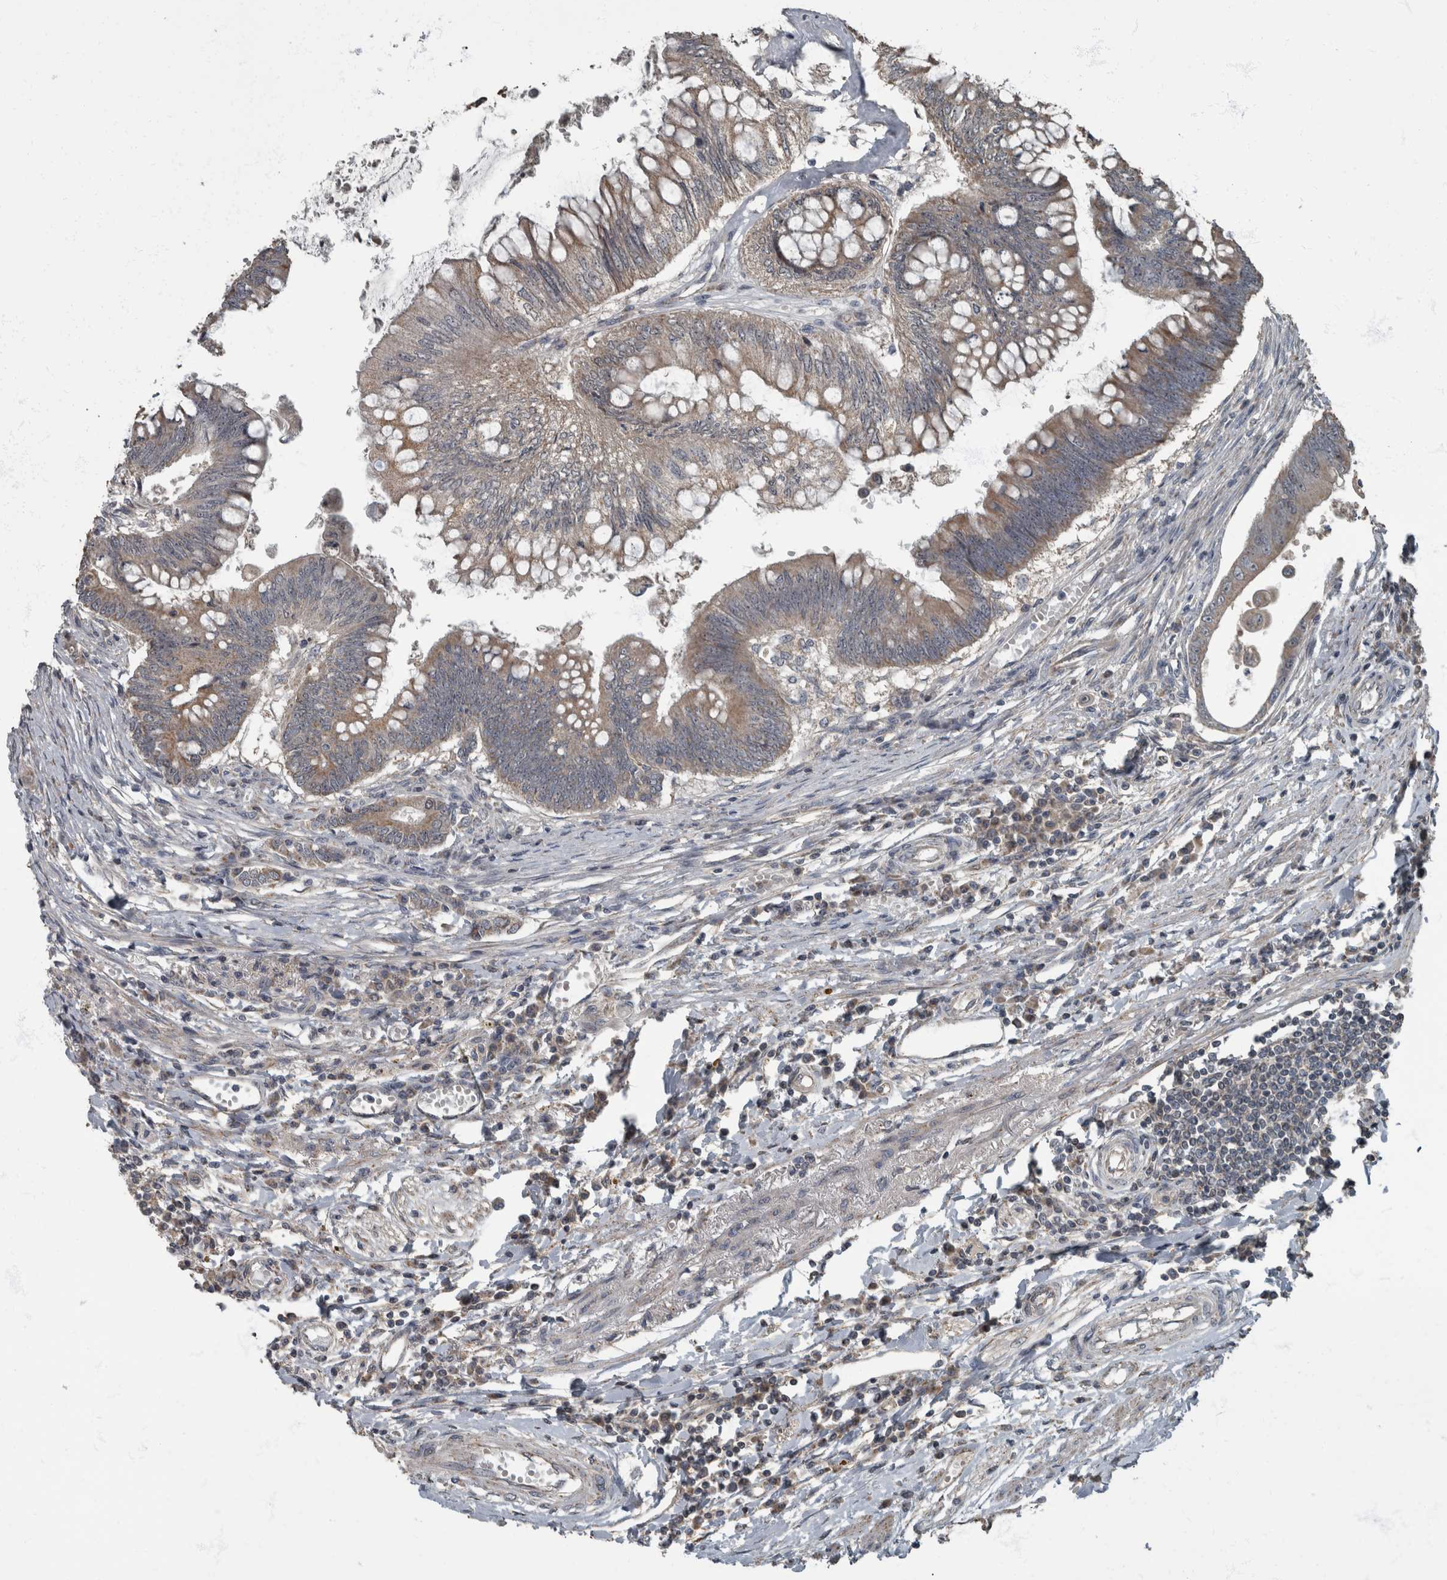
{"staining": {"intensity": "weak", "quantity": ">75%", "location": "cytoplasmic/membranous"}, "tissue": "colorectal cancer", "cell_type": "Tumor cells", "image_type": "cancer", "snomed": [{"axis": "morphology", "description": "Adenoma, NOS"}, {"axis": "morphology", "description": "Adenocarcinoma, NOS"}, {"axis": "topography", "description": "Colon"}], "caption": "Protein analysis of colorectal cancer (adenoma) tissue reveals weak cytoplasmic/membranous positivity in approximately >75% of tumor cells.", "gene": "RABGGTB", "patient": {"sex": "male", "age": 79}}